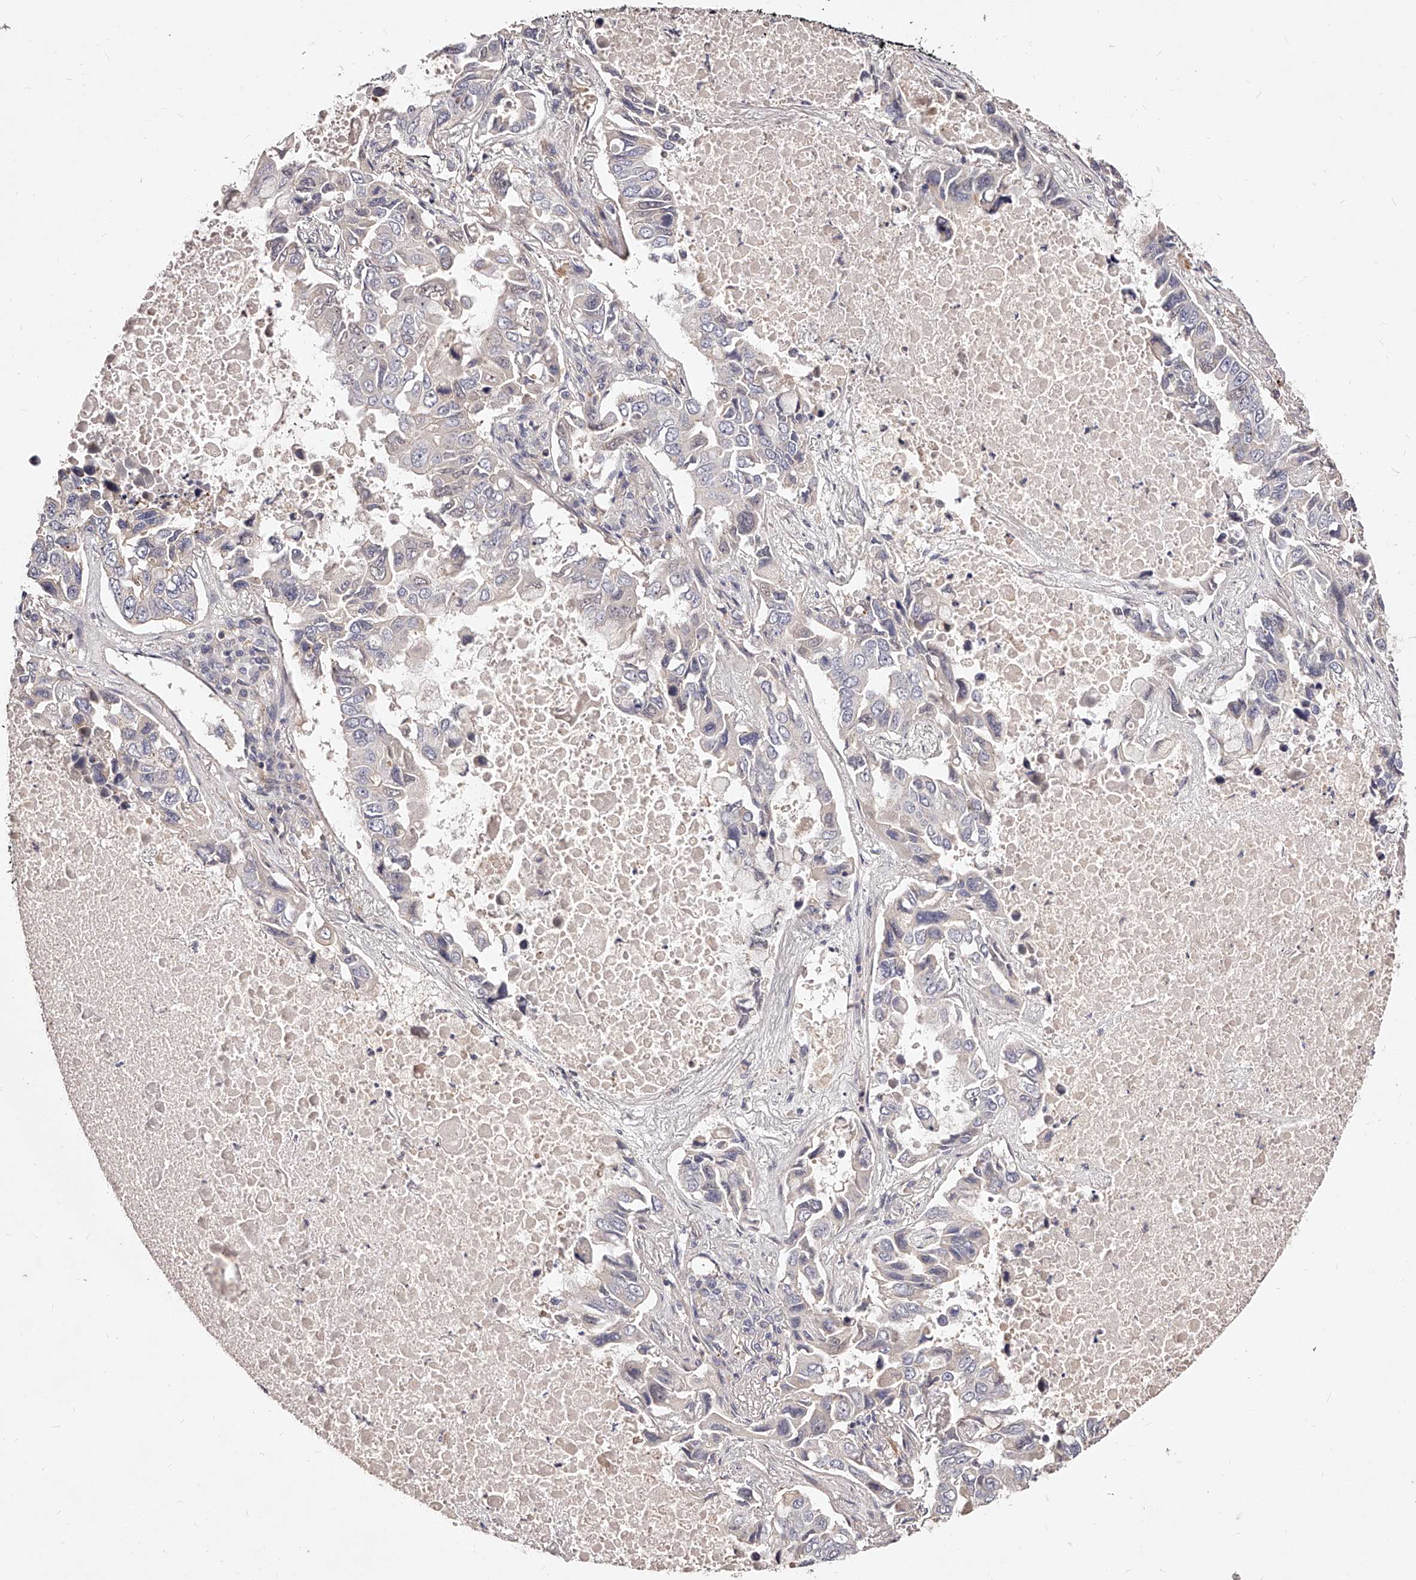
{"staining": {"intensity": "negative", "quantity": "none", "location": "none"}, "tissue": "lung cancer", "cell_type": "Tumor cells", "image_type": "cancer", "snomed": [{"axis": "morphology", "description": "Adenocarcinoma, NOS"}, {"axis": "topography", "description": "Lung"}], "caption": "Tumor cells show no significant positivity in lung cancer. (Brightfield microscopy of DAB (3,3'-diaminobenzidine) IHC at high magnification).", "gene": "PHACTR1", "patient": {"sex": "male", "age": 64}}